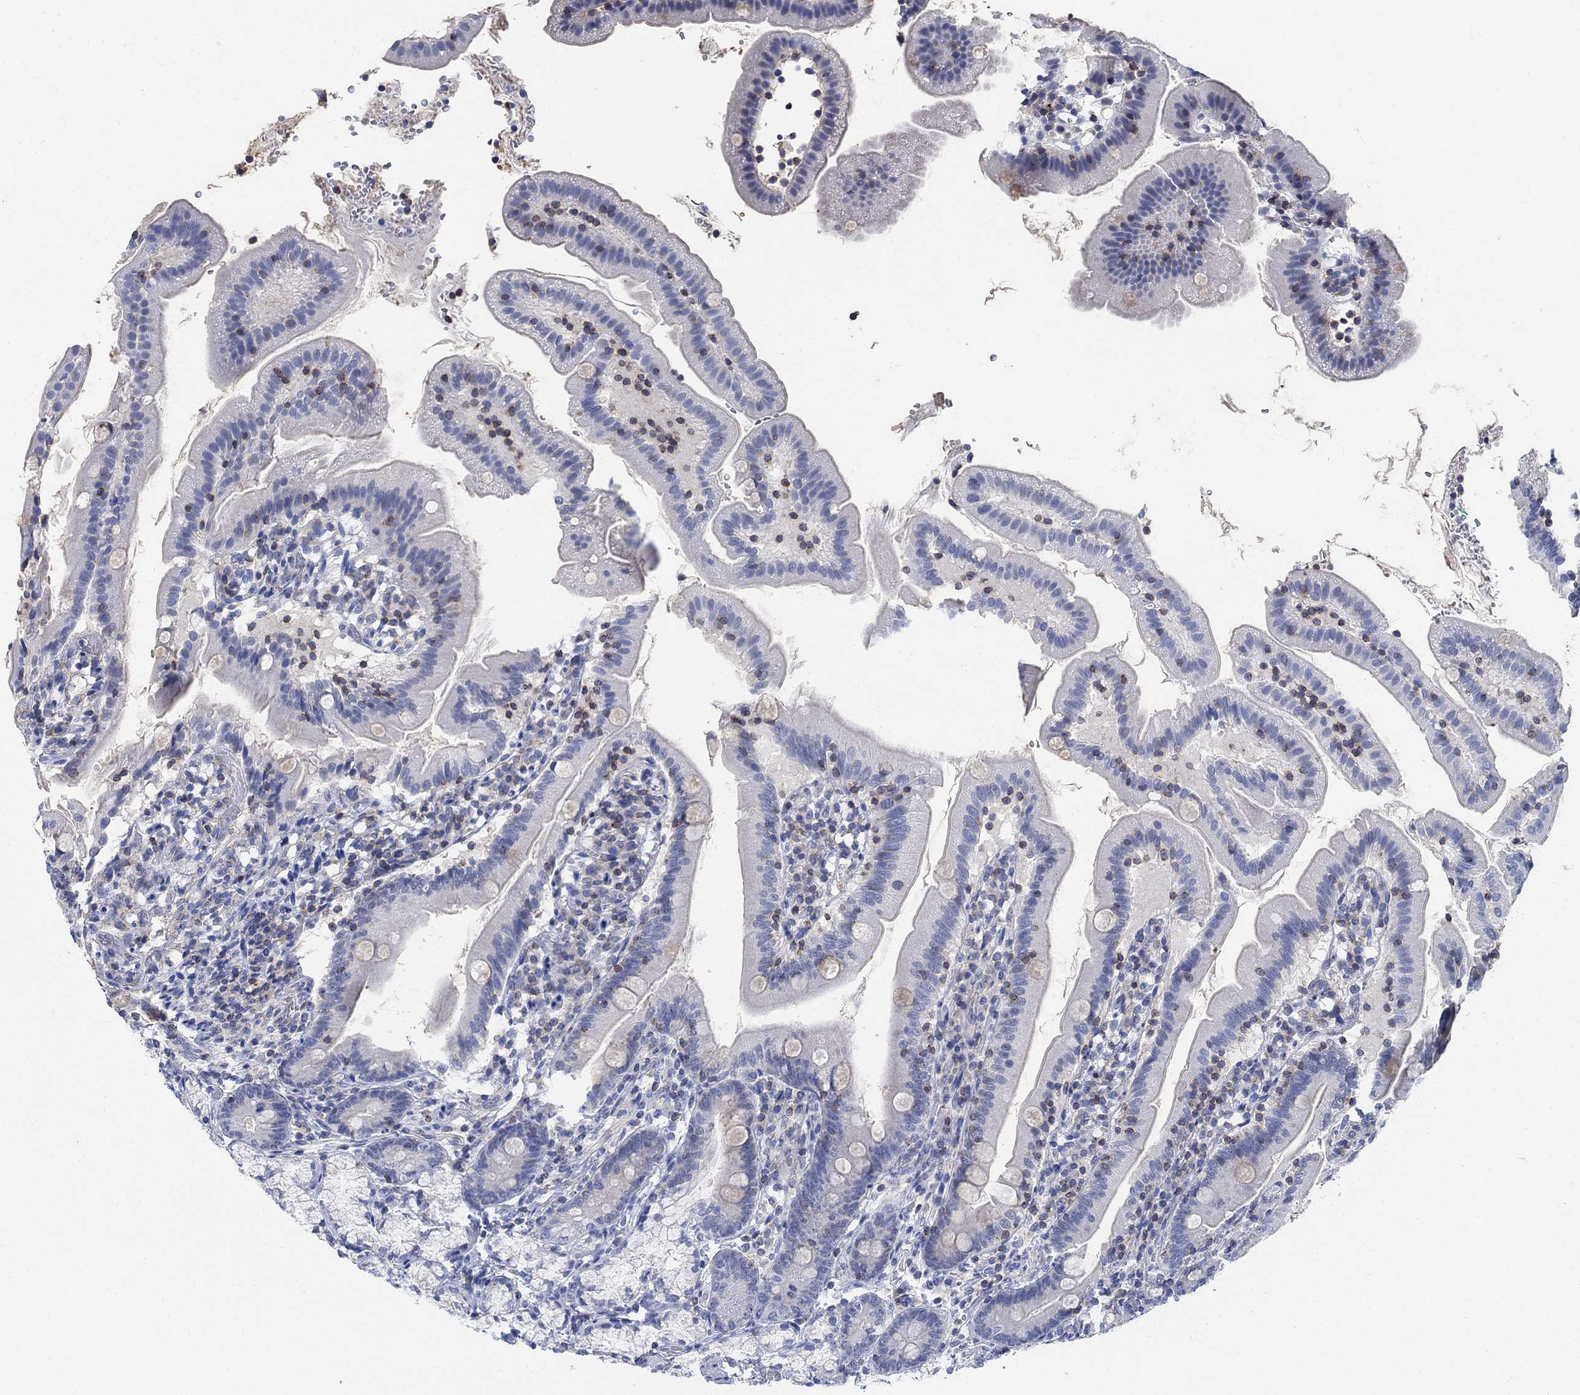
{"staining": {"intensity": "negative", "quantity": "none", "location": "none"}, "tissue": "duodenum", "cell_type": "Glandular cells", "image_type": "normal", "snomed": [{"axis": "morphology", "description": "Normal tissue, NOS"}, {"axis": "topography", "description": "Duodenum"}], "caption": "Glandular cells show no significant expression in normal duodenum.", "gene": "PHF21B", "patient": {"sex": "female", "age": 67}}